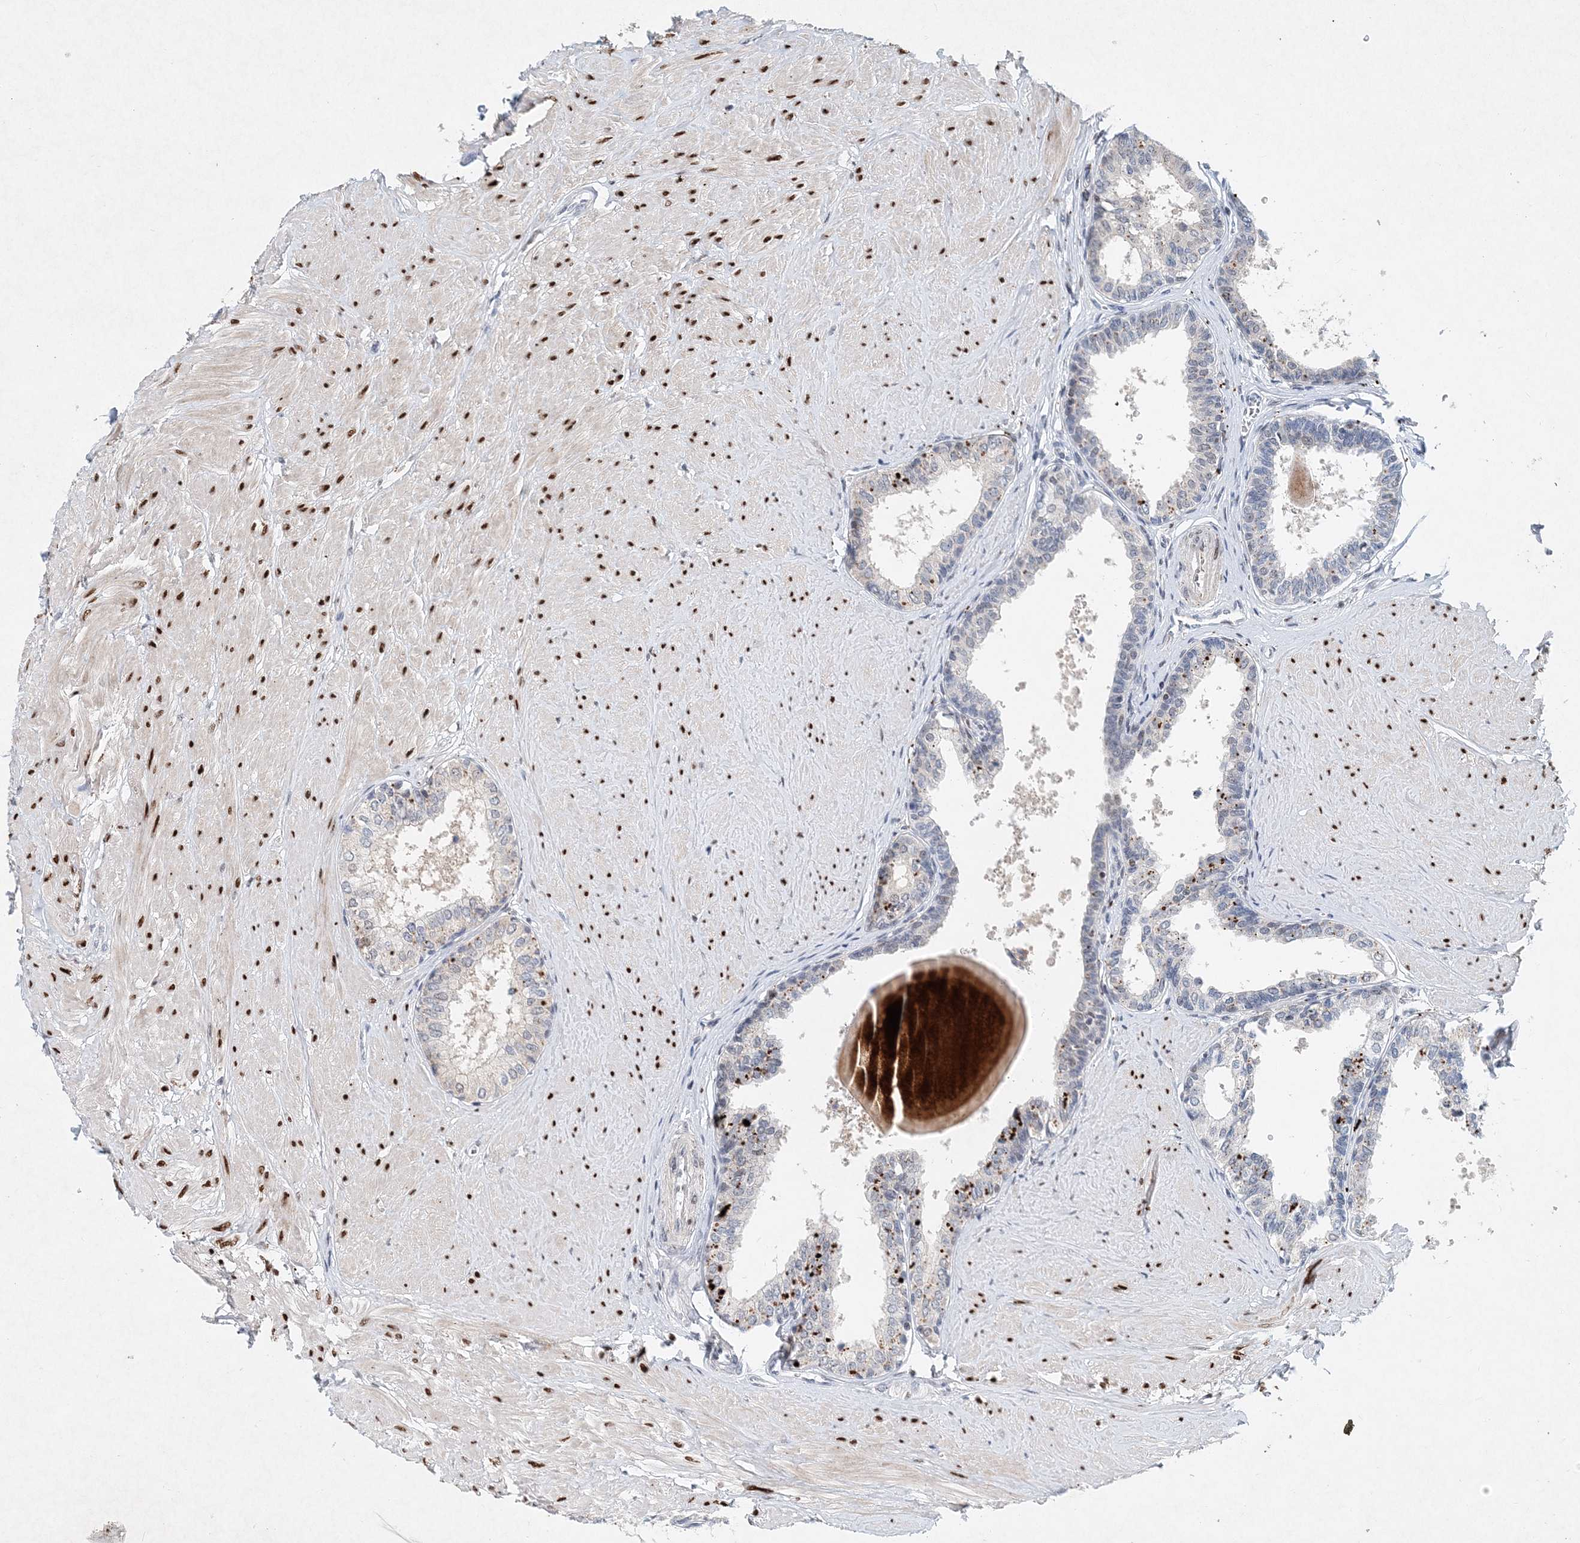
{"staining": {"intensity": "strong", "quantity": "<25%", "location": "cytoplasmic/membranous"}, "tissue": "prostate", "cell_type": "Glandular cells", "image_type": "normal", "snomed": [{"axis": "morphology", "description": "Normal tissue, NOS"}, {"axis": "topography", "description": "Prostate"}], "caption": "Immunohistochemical staining of unremarkable human prostate shows <25% levels of strong cytoplasmic/membranous protein staining in about <25% of glandular cells.", "gene": "KPNA4", "patient": {"sex": "male", "age": 48}}